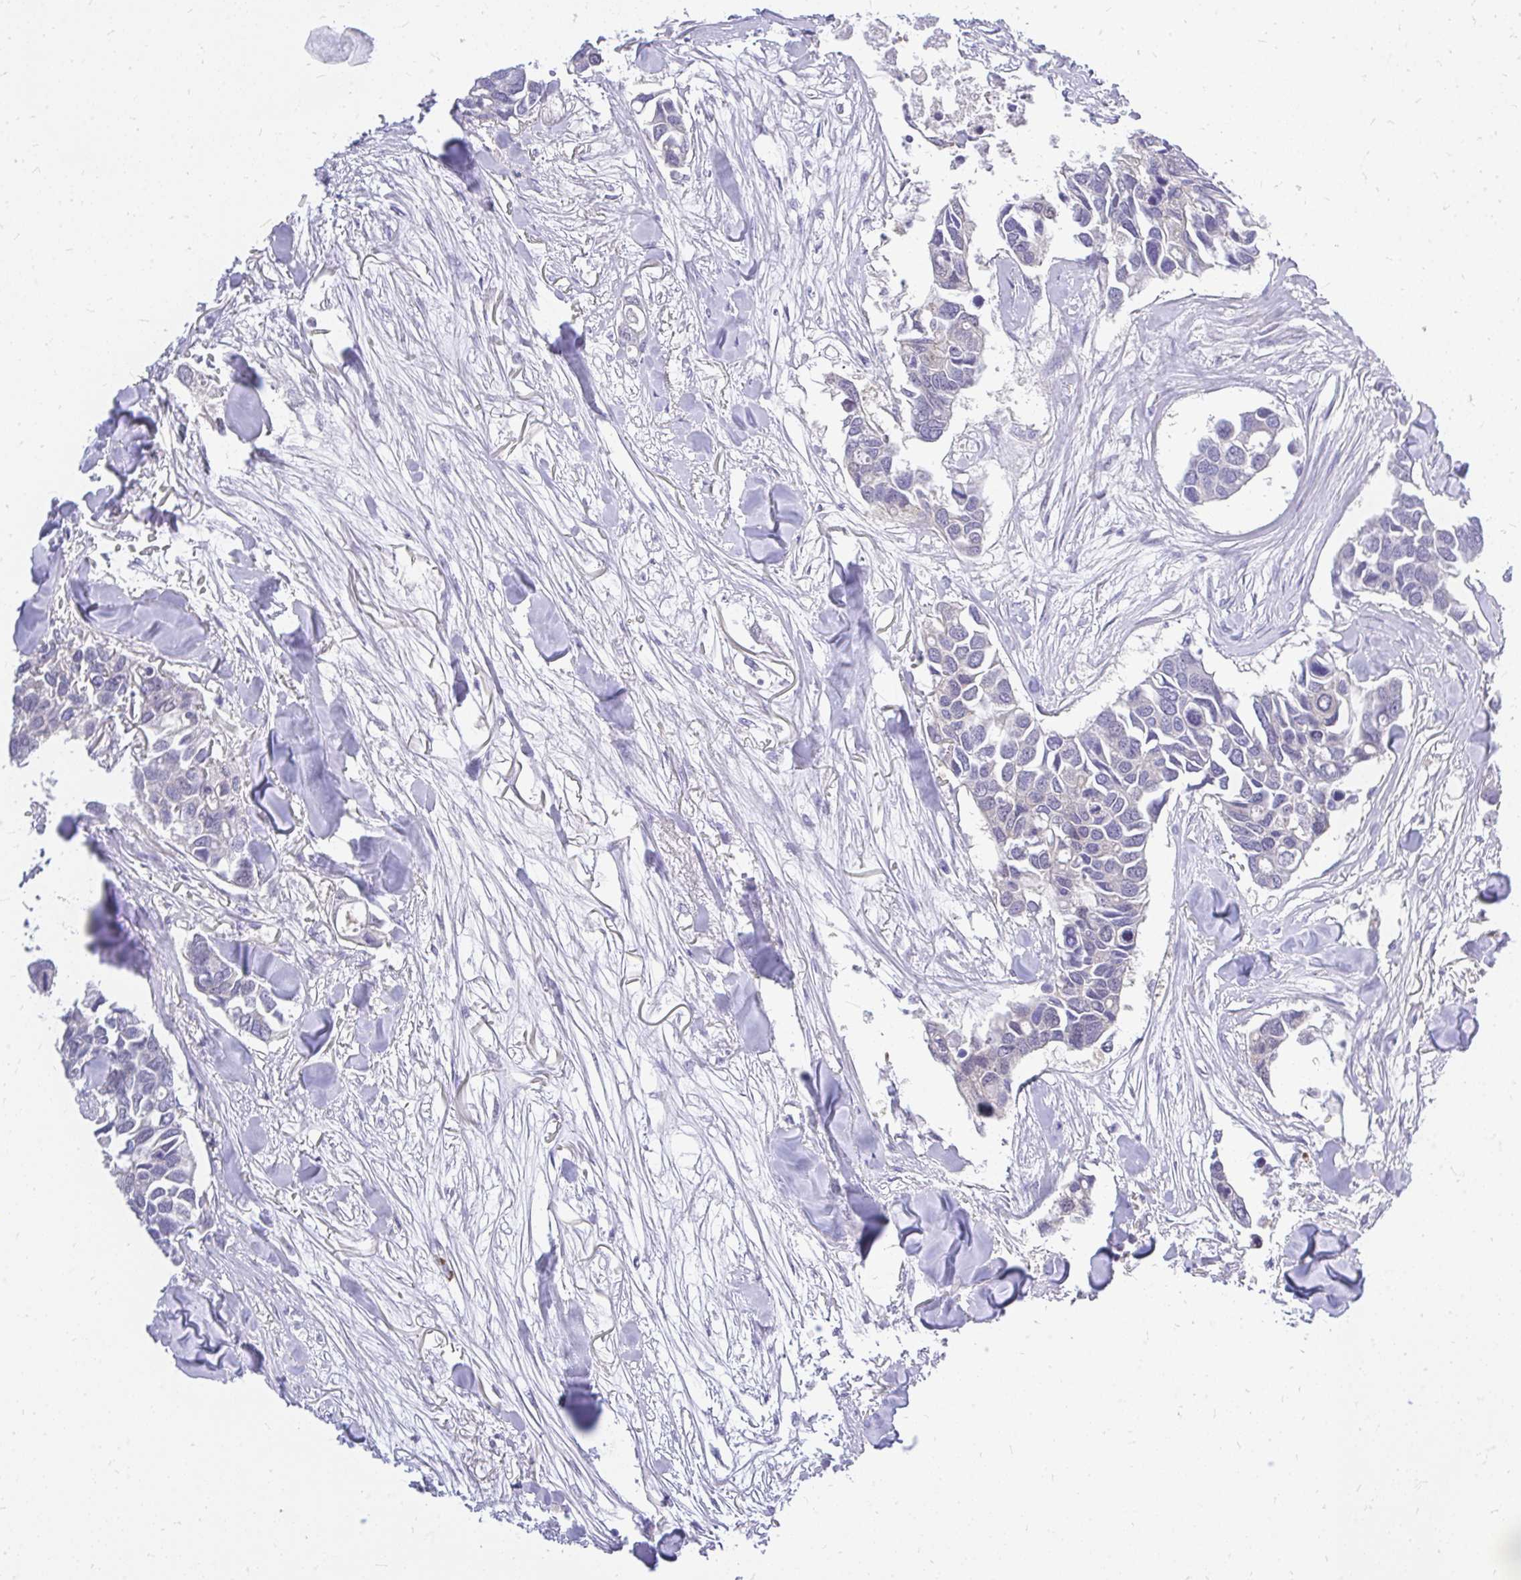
{"staining": {"intensity": "negative", "quantity": "none", "location": "none"}, "tissue": "breast cancer", "cell_type": "Tumor cells", "image_type": "cancer", "snomed": [{"axis": "morphology", "description": "Duct carcinoma"}, {"axis": "topography", "description": "Breast"}], "caption": "A histopathology image of human breast intraductal carcinoma is negative for staining in tumor cells.", "gene": "MAP1LC3A", "patient": {"sex": "female", "age": 83}}